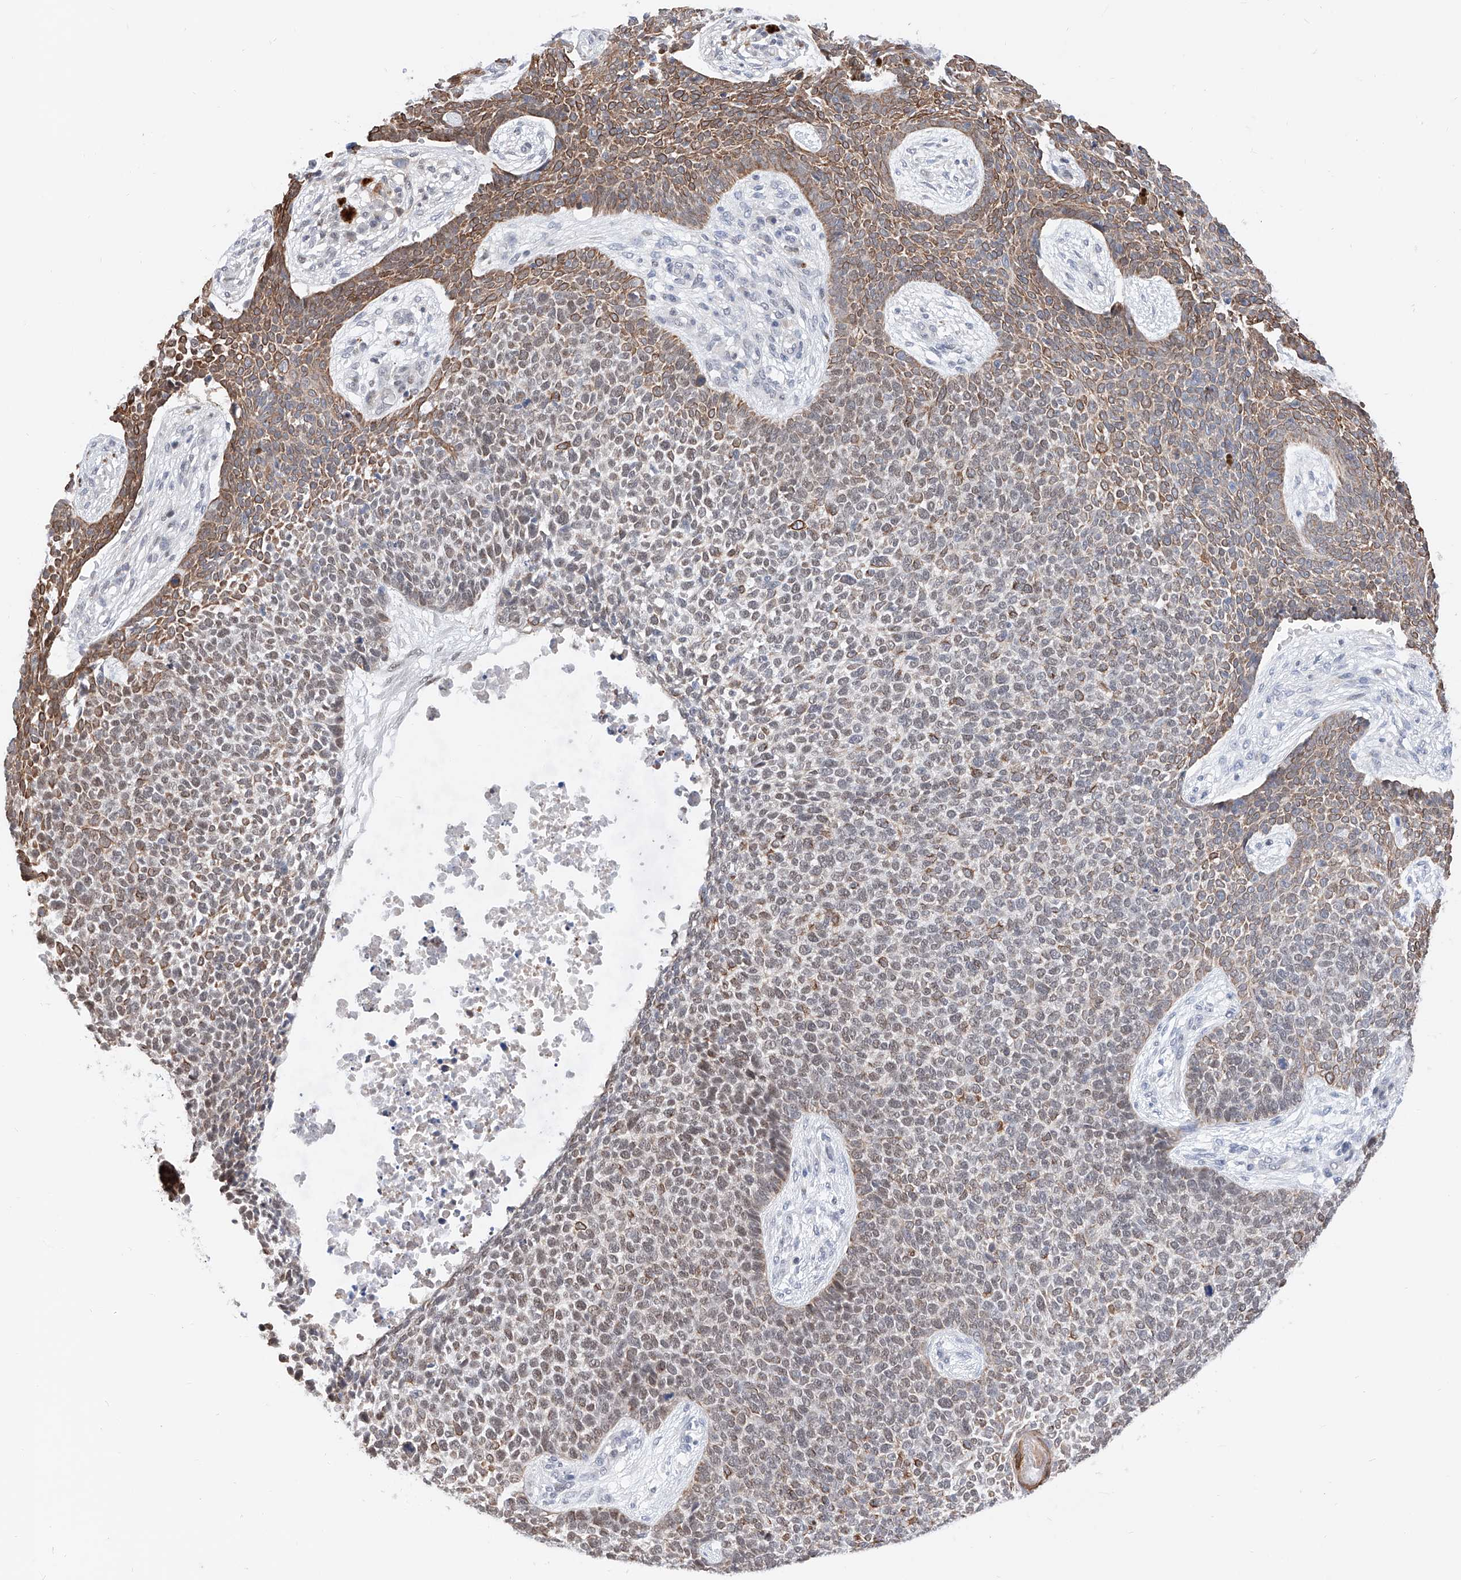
{"staining": {"intensity": "moderate", "quantity": "25%-75%", "location": "cytoplasmic/membranous,nuclear"}, "tissue": "skin cancer", "cell_type": "Tumor cells", "image_type": "cancer", "snomed": [{"axis": "morphology", "description": "Basal cell carcinoma"}, {"axis": "topography", "description": "Skin"}], "caption": "A medium amount of moderate cytoplasmic/membranous and nuclear expression is seen in approximately 25%-75% of tumor cells in skin basal cell carcinoma tissue. (brown staining indicates protein expression, while blue staining denotes nuclei).", "gene": "SNRNP200", "patient": {"sex": "female", "age": 84}}